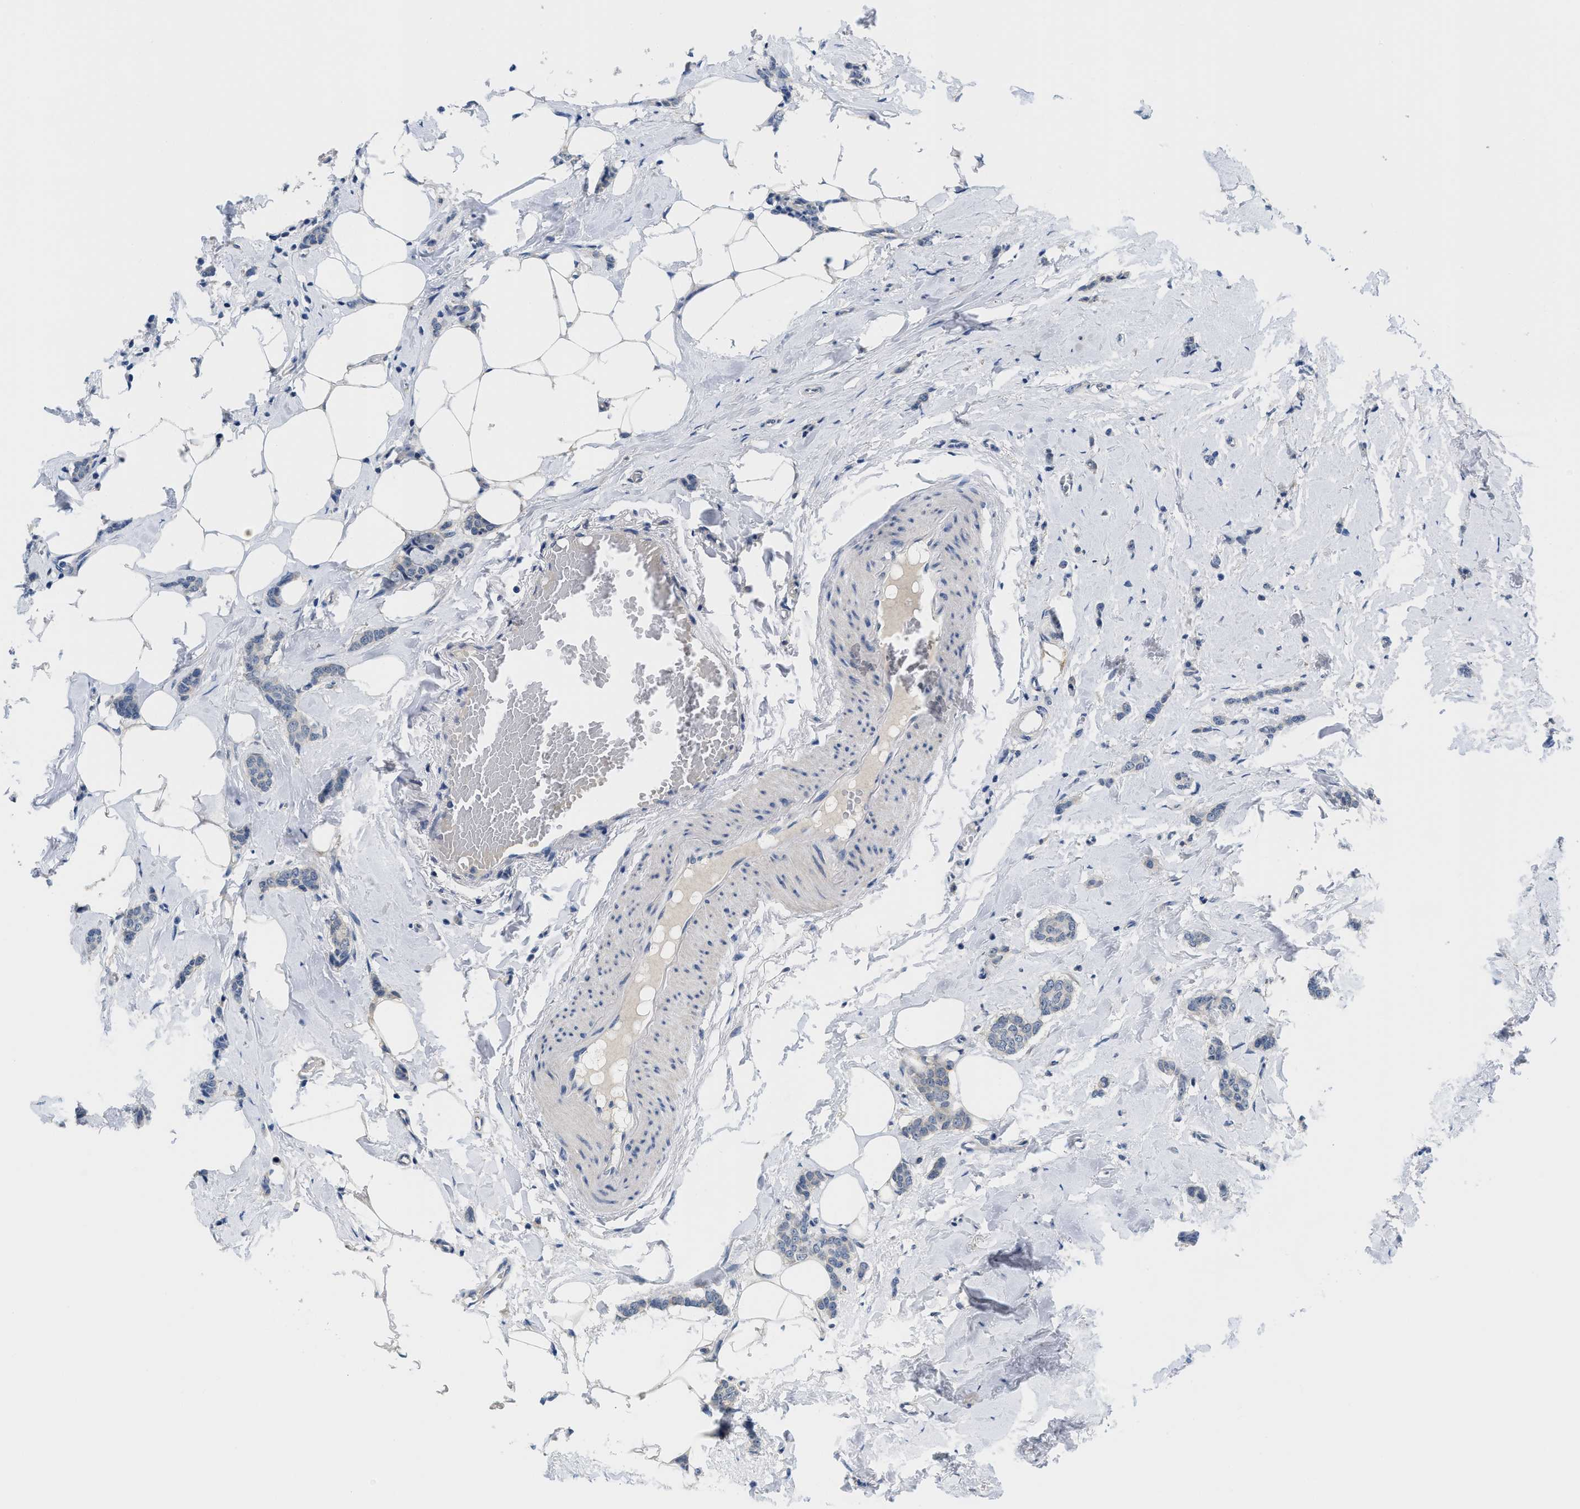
{"staining": {"intensity": "negative", "quantity": "none", "location": "none"}, "tissue": "breast cancer", "cell_type": "Tumor cells", "image_type": "cancer", "snomed": [{"axis": "morphology", "description": "Lobular carcinoma"}, {"axis": "topography", "description": "Skin"}, {"axis": "topography", "description": "Breast"}], "caption": "Breast cancer (lobular carcinoma) was stained to show a protein in brown. There is no significant expression in tumor cells.", "gene": "PYY", "patient": {"sex": "female", "age": 46}}